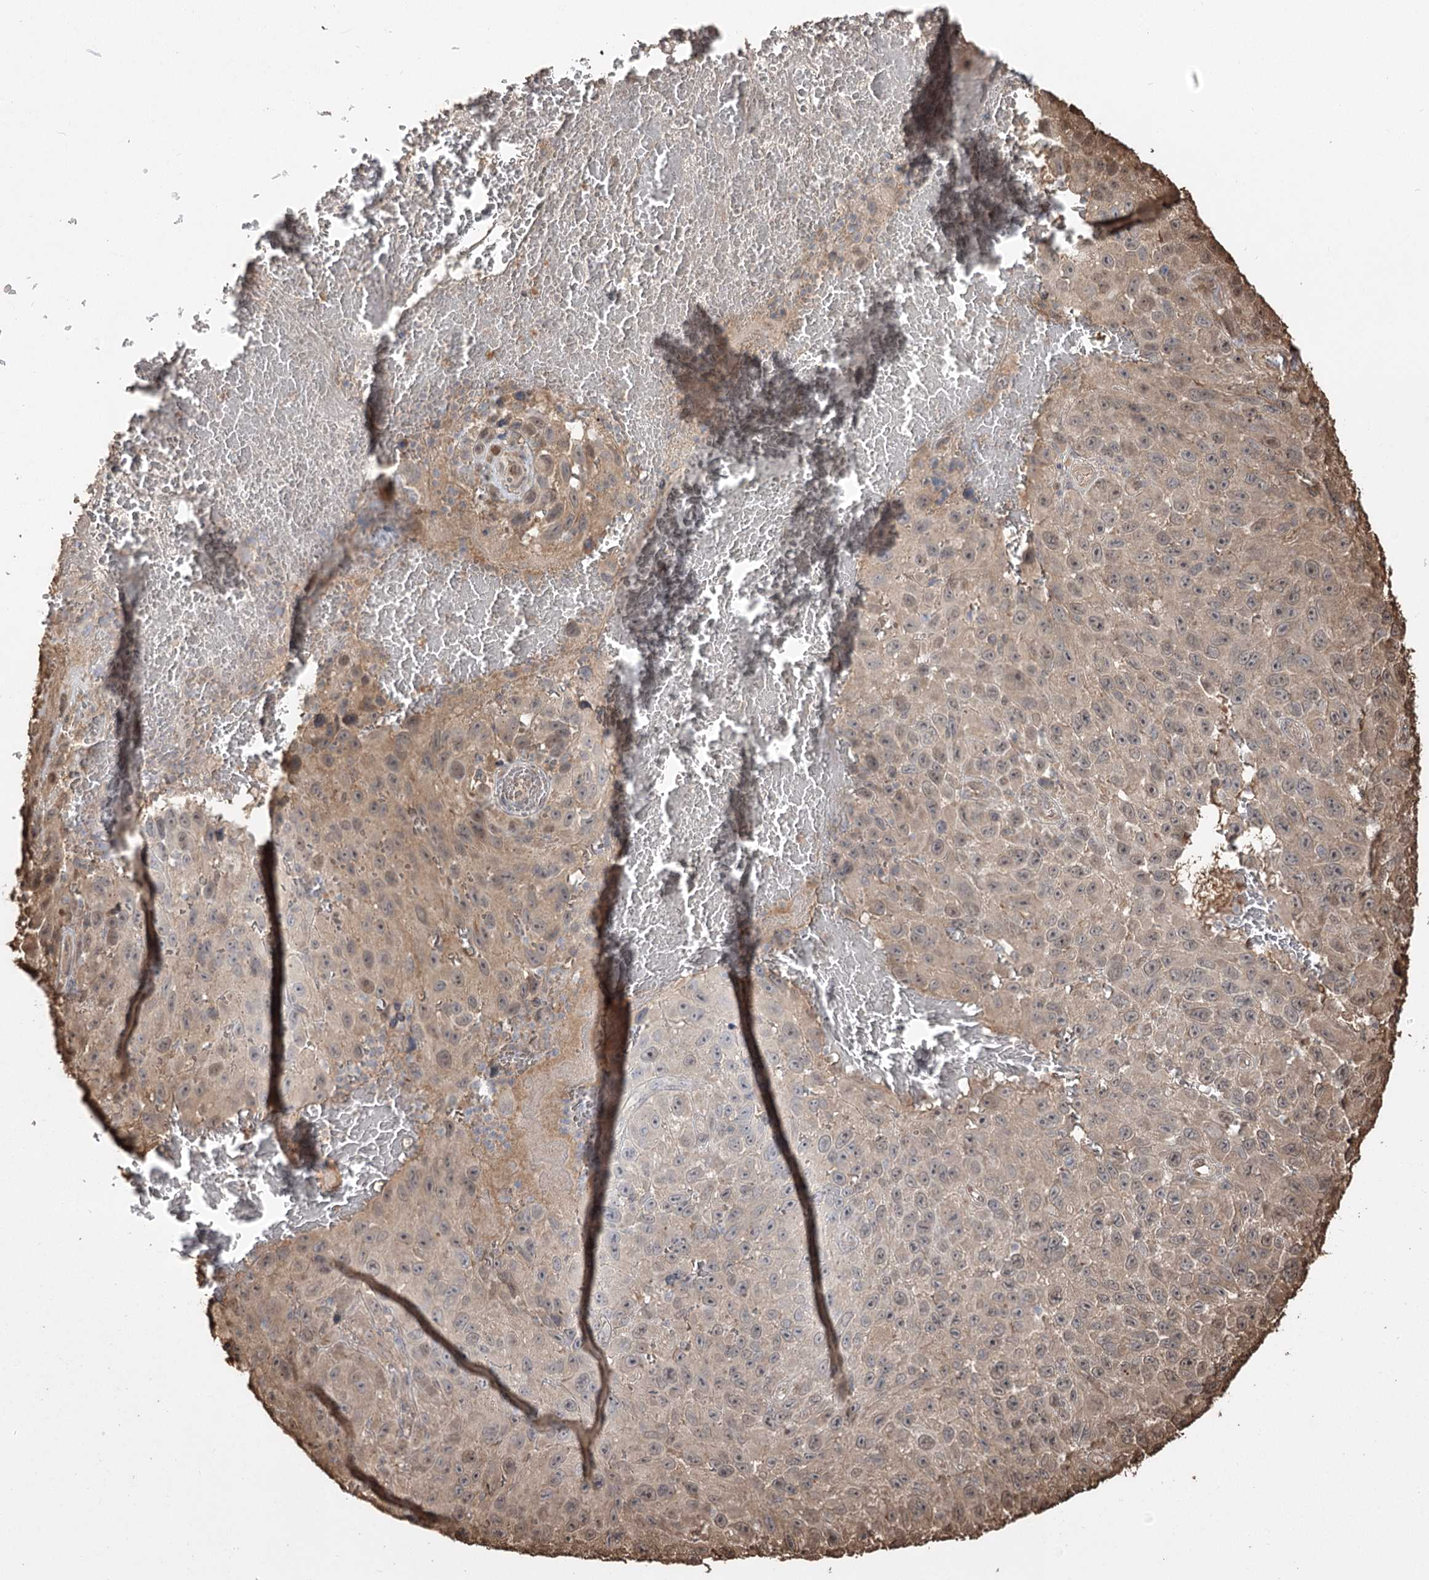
{"staining": {"intensity": "weak", "quantity": "<25%", "location": "cytoplasmic/membranous"}, "tissue": "melanoma", "cell_type": "Tumor cells", "image_type": "cancer", "snomed": [{"axis": "morphology", "description": "Malignant melanoma, NOS"}, {"axis": "topography", "description": "Skin"}], "caption": "Immunohistochemistry (IHC) of melanoma reveals no staining in tumor cells.", "gene": "PLCH1", "patient": {"sex": "female", "age": 96}}